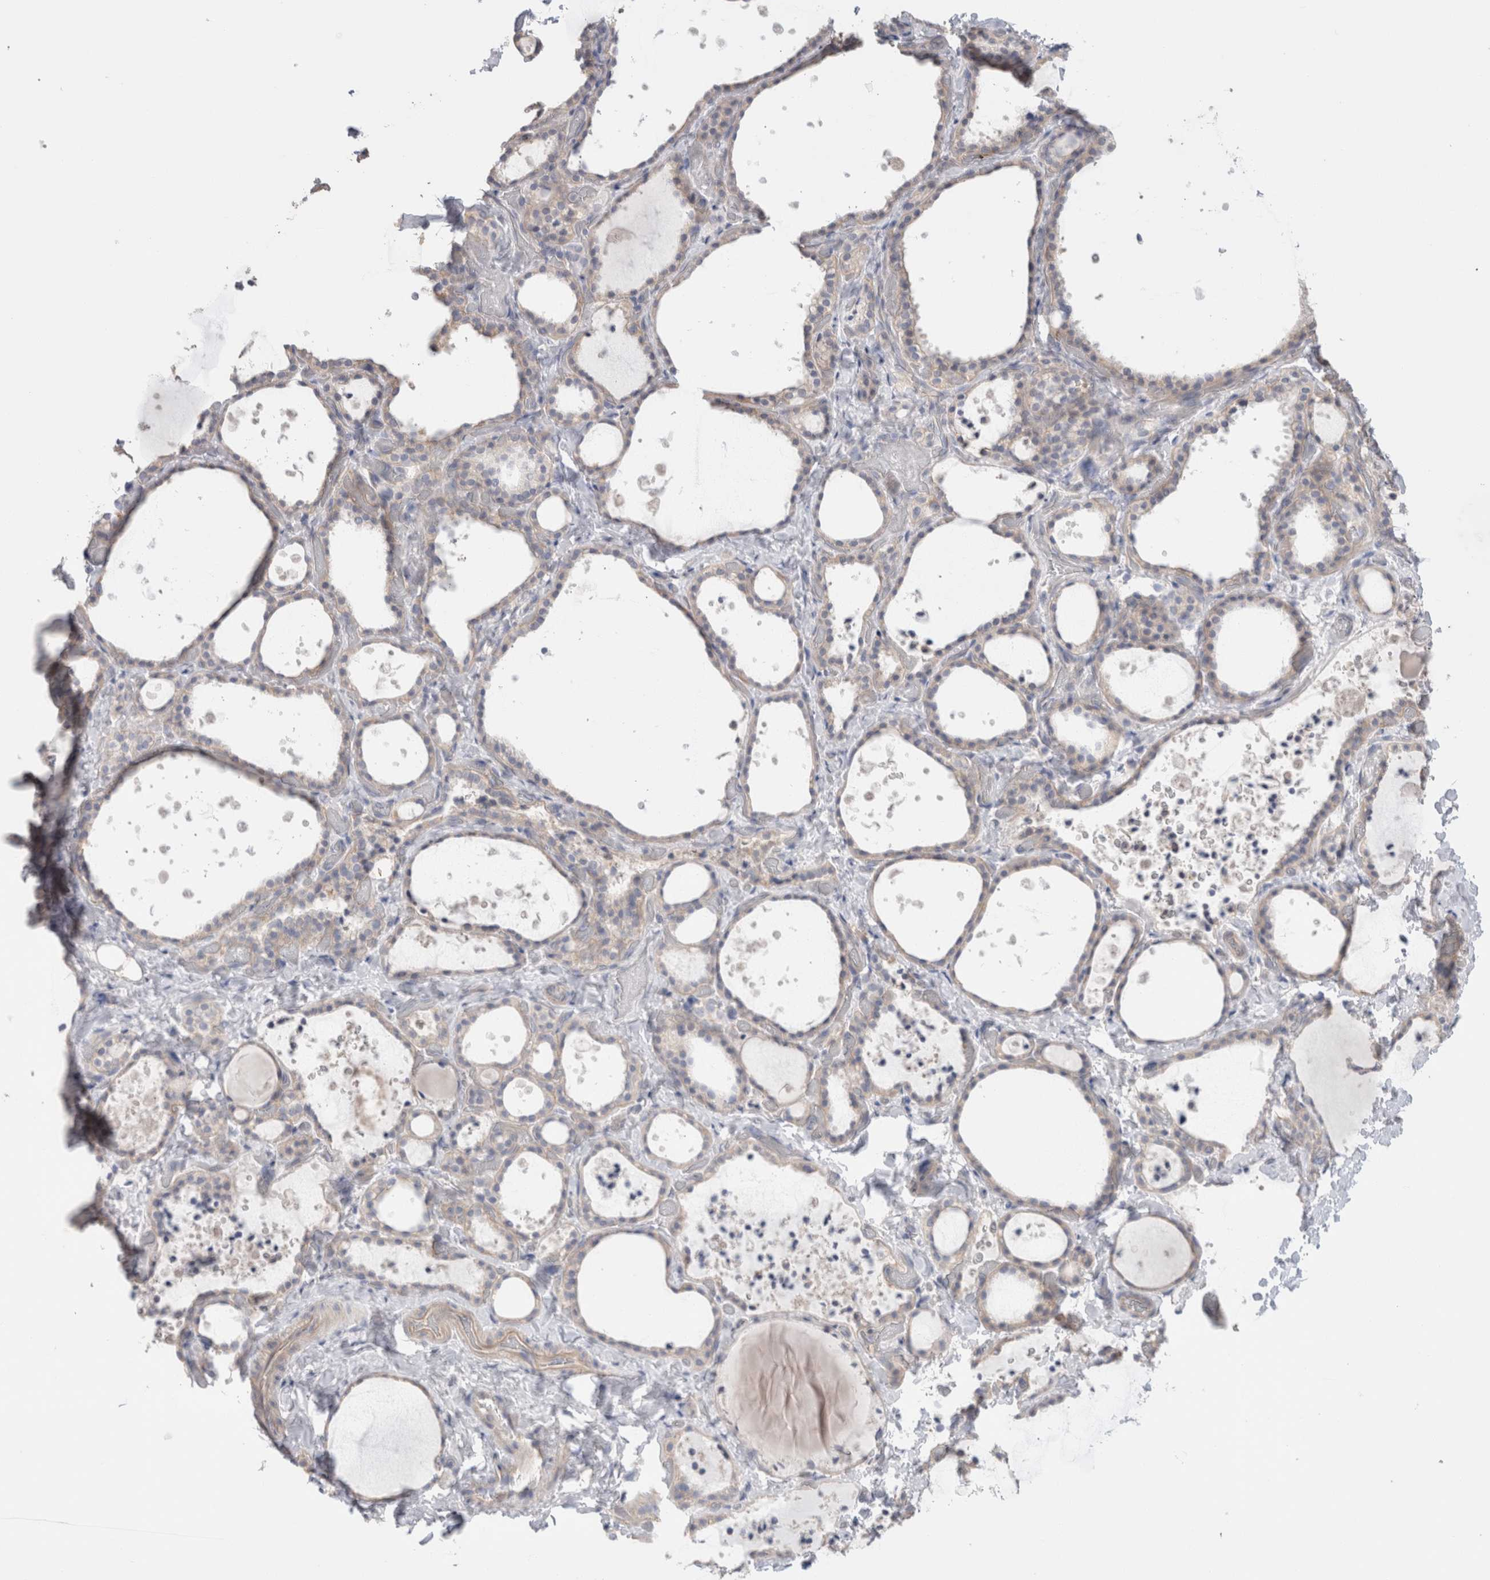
{"staining": {"intensity": "negative", "quantity": "none", "location": "none"}, "tissue": "thyroid gland", "cell_type": "Glandular cells", "image_type": "normal", "snomed": [{"axis": "morphology", "description": "Normal tissue, NOS"}, {"axis": "topography", "description": "Thyroid gland"}], "caption": "Glandular cells show no significant protein positivity in normal thyroid gland.", "gene": "DMD", "patient": {"sex": "female", "age": 44}}